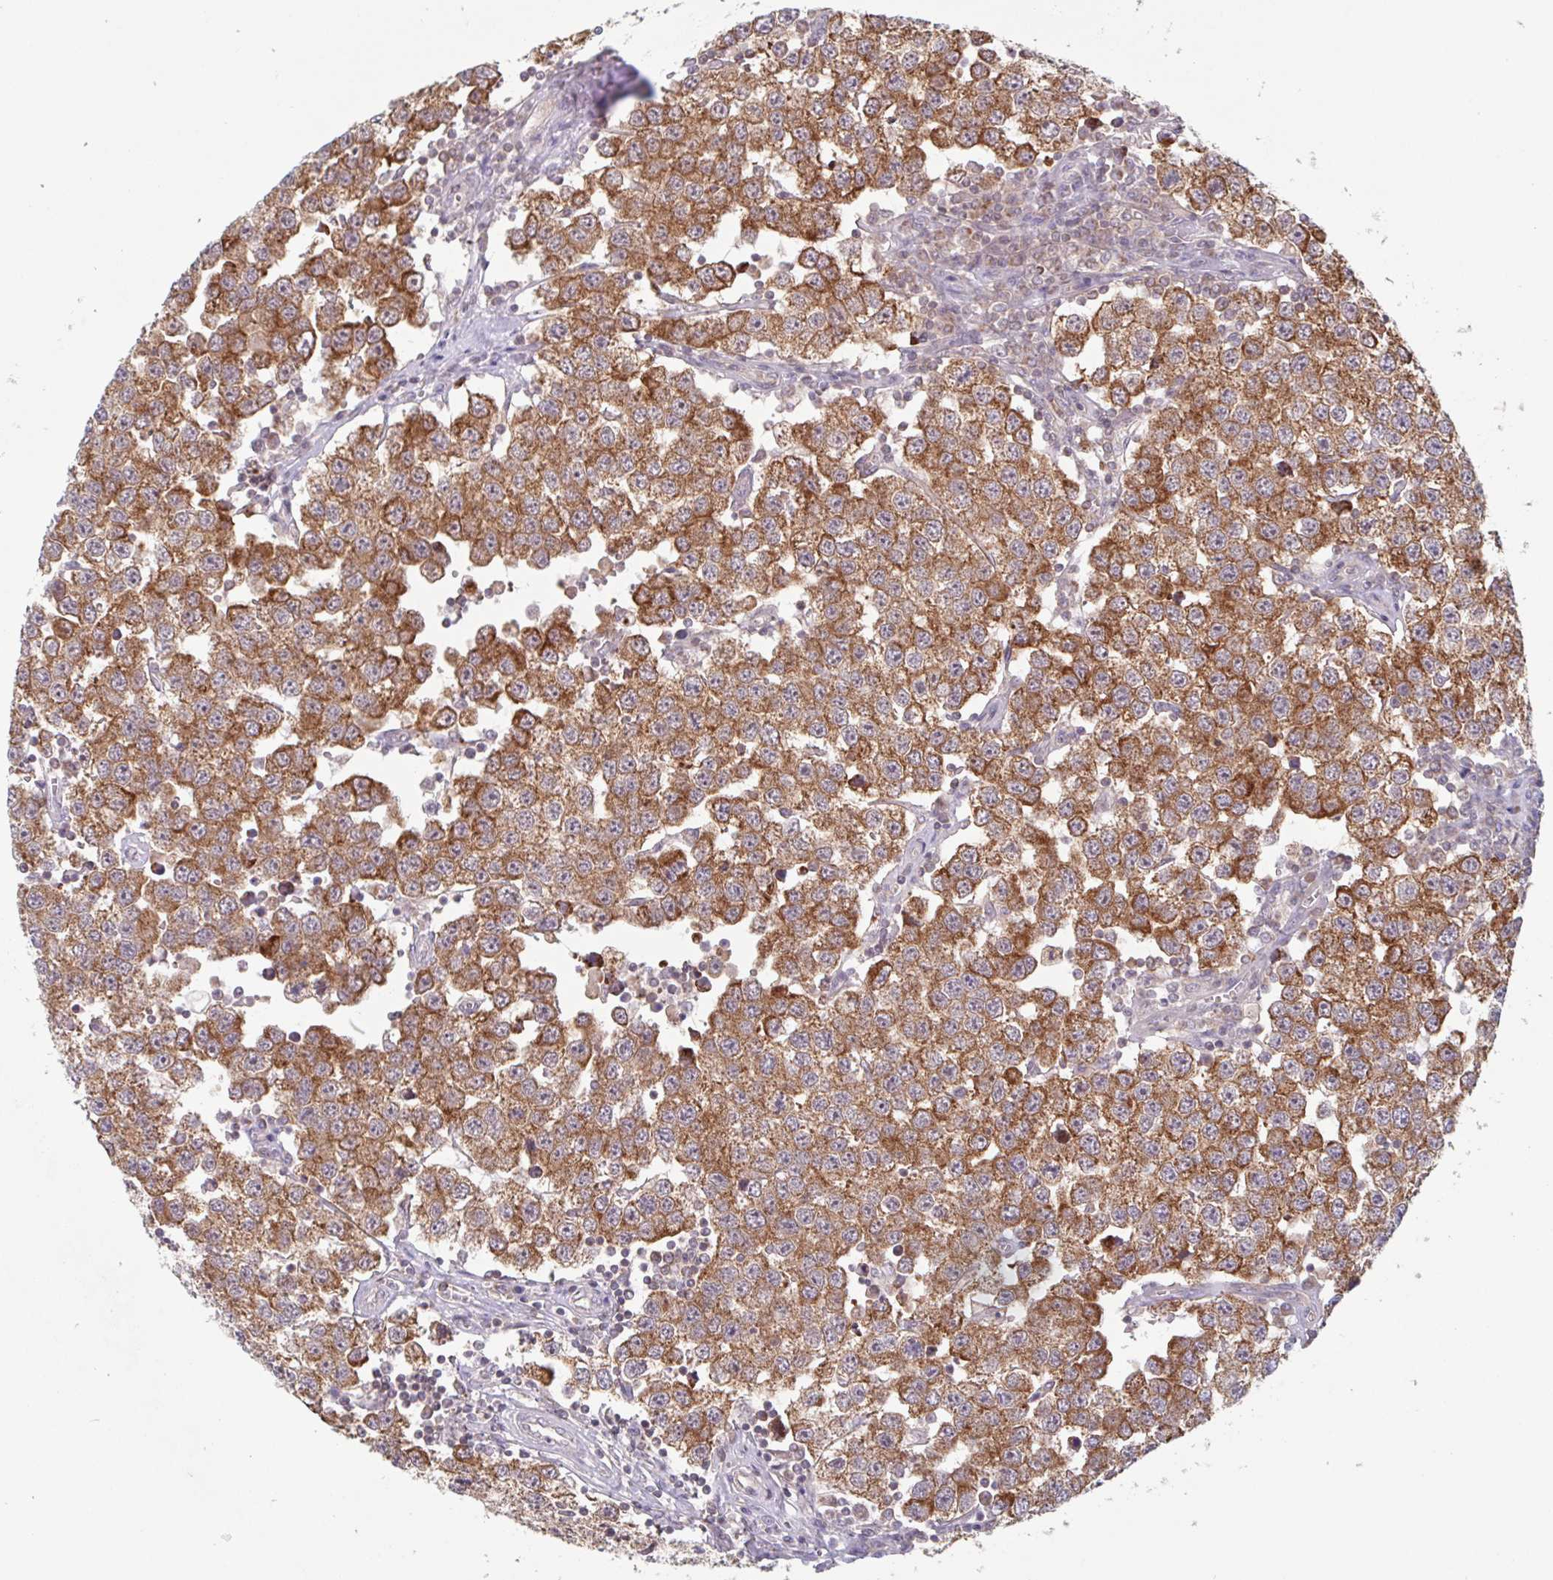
{"staining": {"intensity": "moderate", "quantity": ">75%", "location": "cytoplasmic/membranous"}, "tissue": "testis cancer", "cell_type": "Tumor cells", "image_type": "cancer", "snomed": [{"axis": "morphology", "description": "Seminoma, NOS"}, {"axis": "topography", "description": "Testis"}], "caption": "Testis cancer stained with a brown dye shows moderate cytoplasmic/membranous positive staining in about >75% of tumor cells.", "gene": "SURF1", "patient": {"sex": "male", "age": 34}}